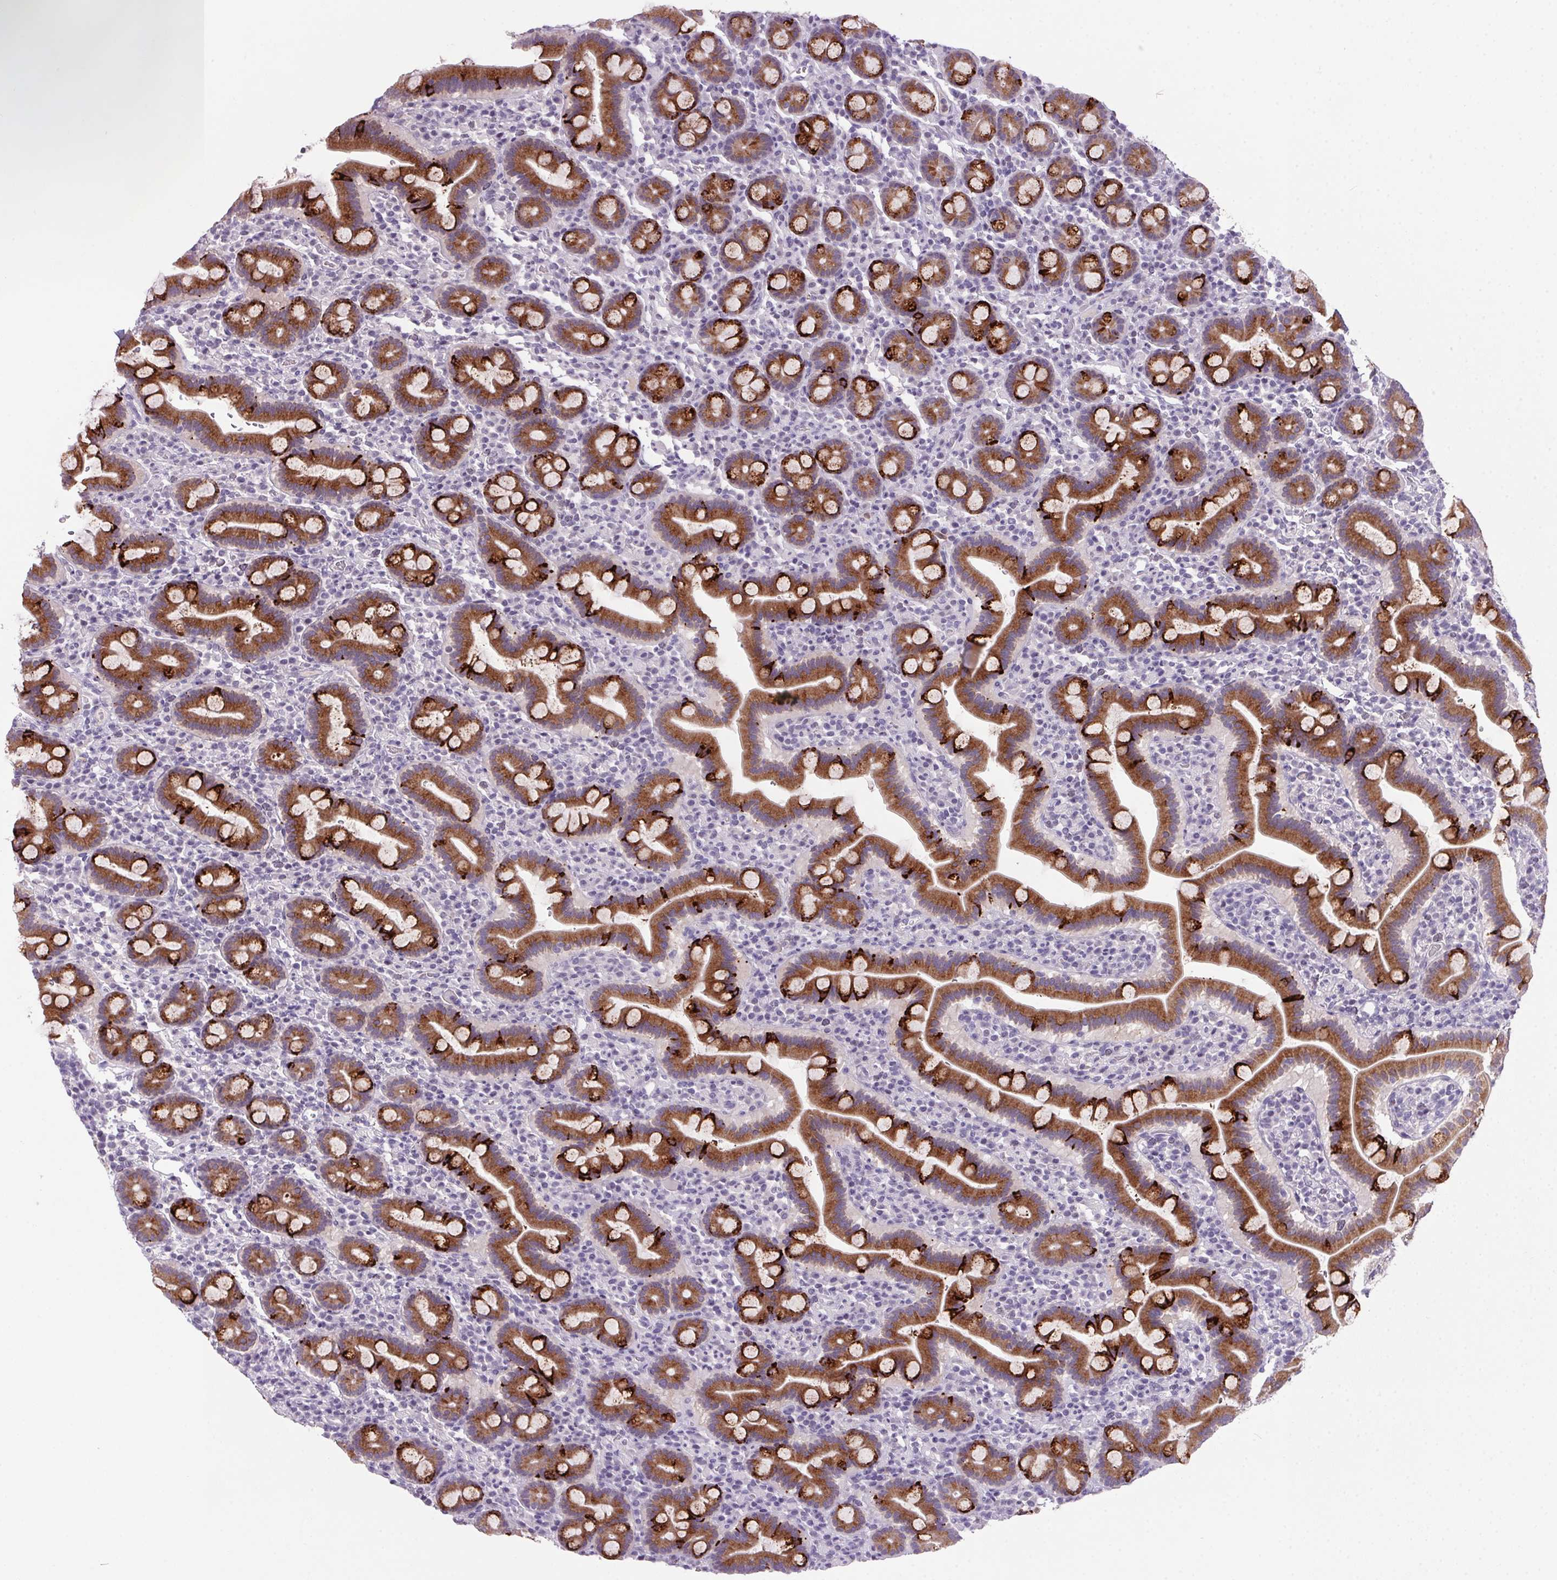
{"staining": {"intensity": "strong", "quantity": ">75%", "location": "cytoplasmic/membranous"}, "tissue": "small intestine", "cell_type": "Glandular cells", "image_type": "normal", "snomed": [{"axis": "morphology", "description": "Normal tissue, NOS"}, {"axis": "topography", "description": "Small intestine"}], "caption": "Normal small intestine reveals strong cytoplasmic/membranous expression in approximately >75% of glandular cells, visualized by immunohistochemistry.", "gene": "TRDN", "patient": {"sex": "male", "age": 26}}